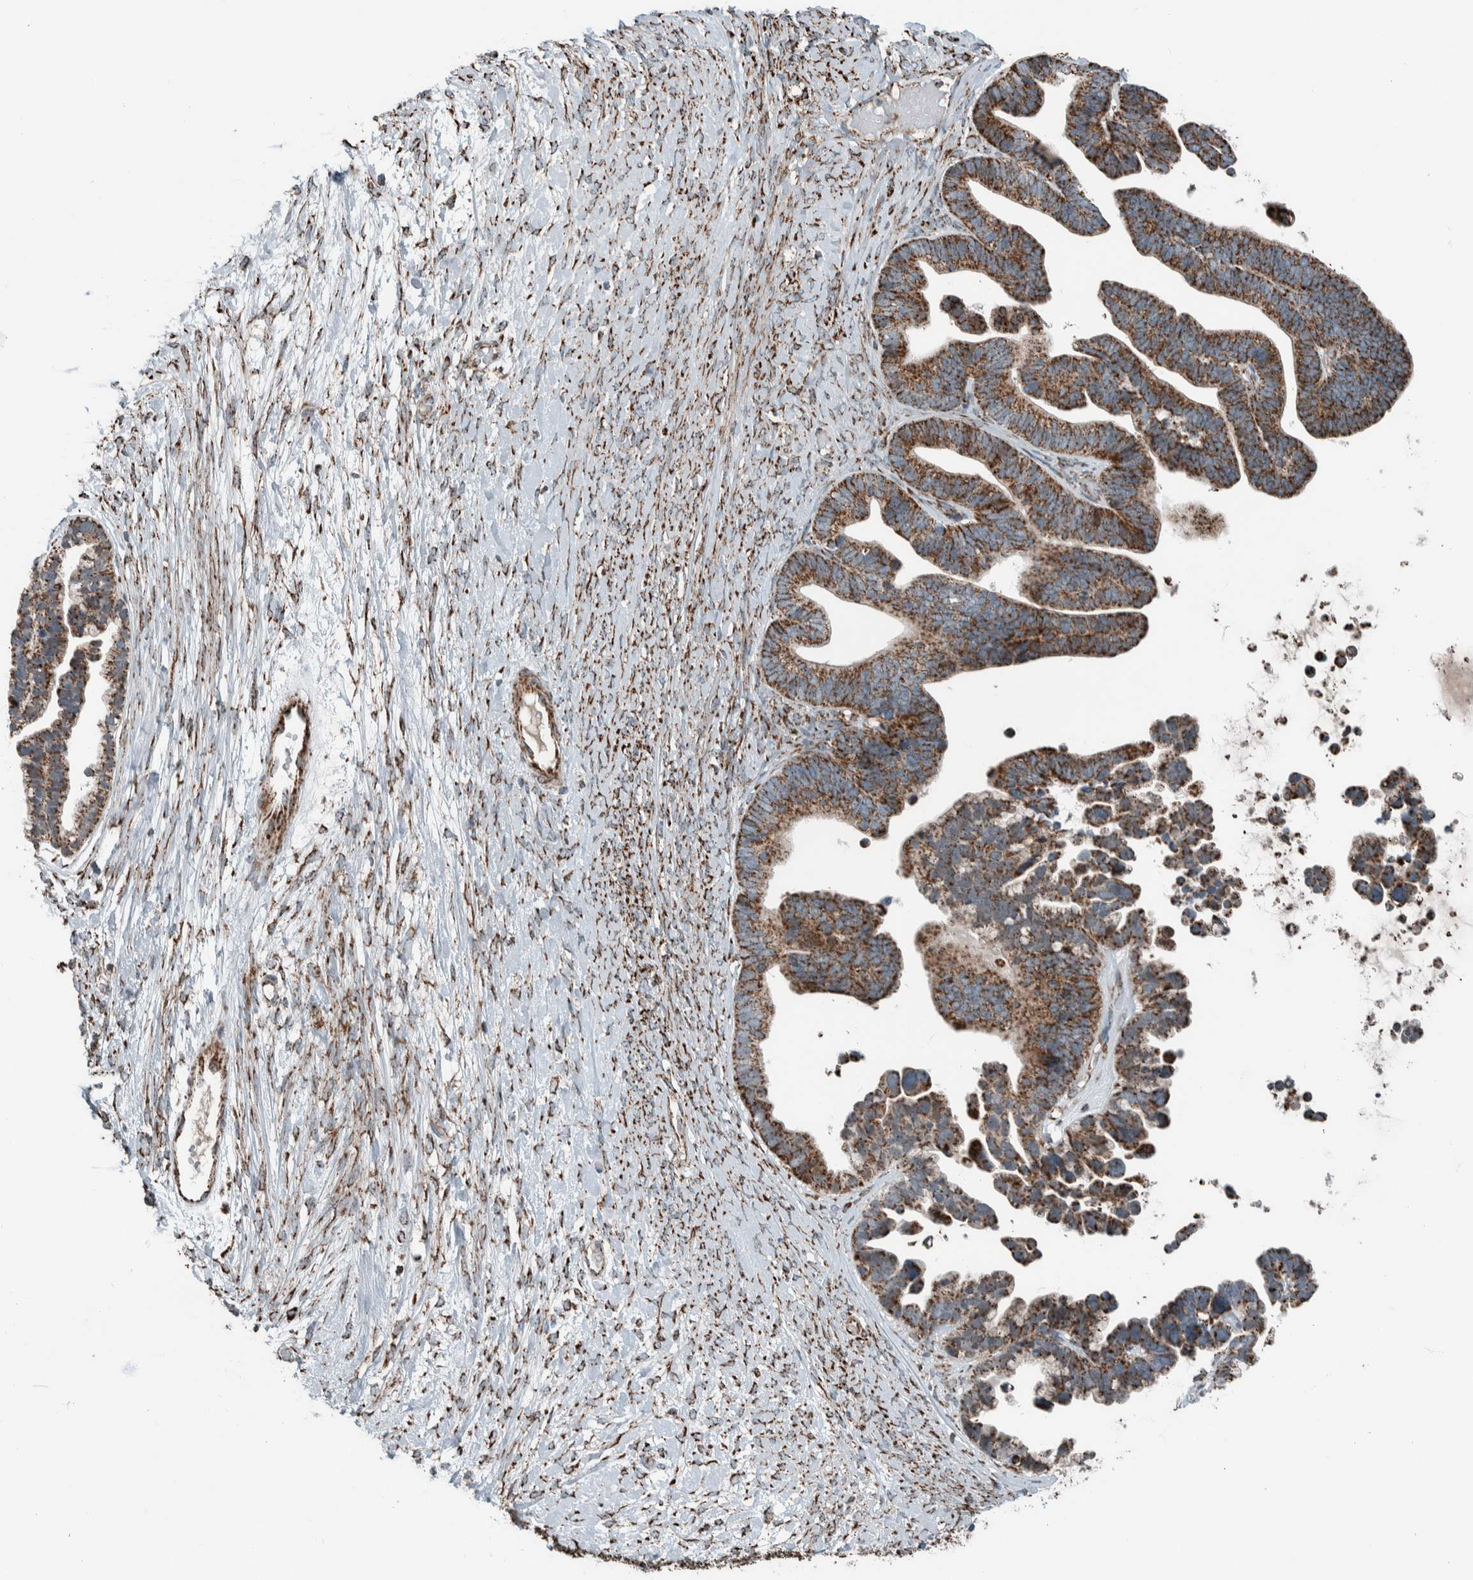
{"staining": {"intensity": "moderate", "quantity": ">75%", "location": "cytoplasmic/membranous"}, "tissue": "ovarian cancer", "cell_type": "Tumor cells", "image_type": "cancer", "snomed": [{"axis": "morphology", "description": "Cystadenocarcinoma, serous, NOS"}, {"axis": "topography", "description": "Ovary"}], "caption": "A brown stain highlights moderate cytoplasmic/membranous staining of a protein in ovarian cancer tumor cells. Using DAB (brown) and hematoxylin (blue) stains, captured at high magnification using brightfield microscopy.", "gene": "CNTROB", "patient": {"sex": "female", "age": 56}}